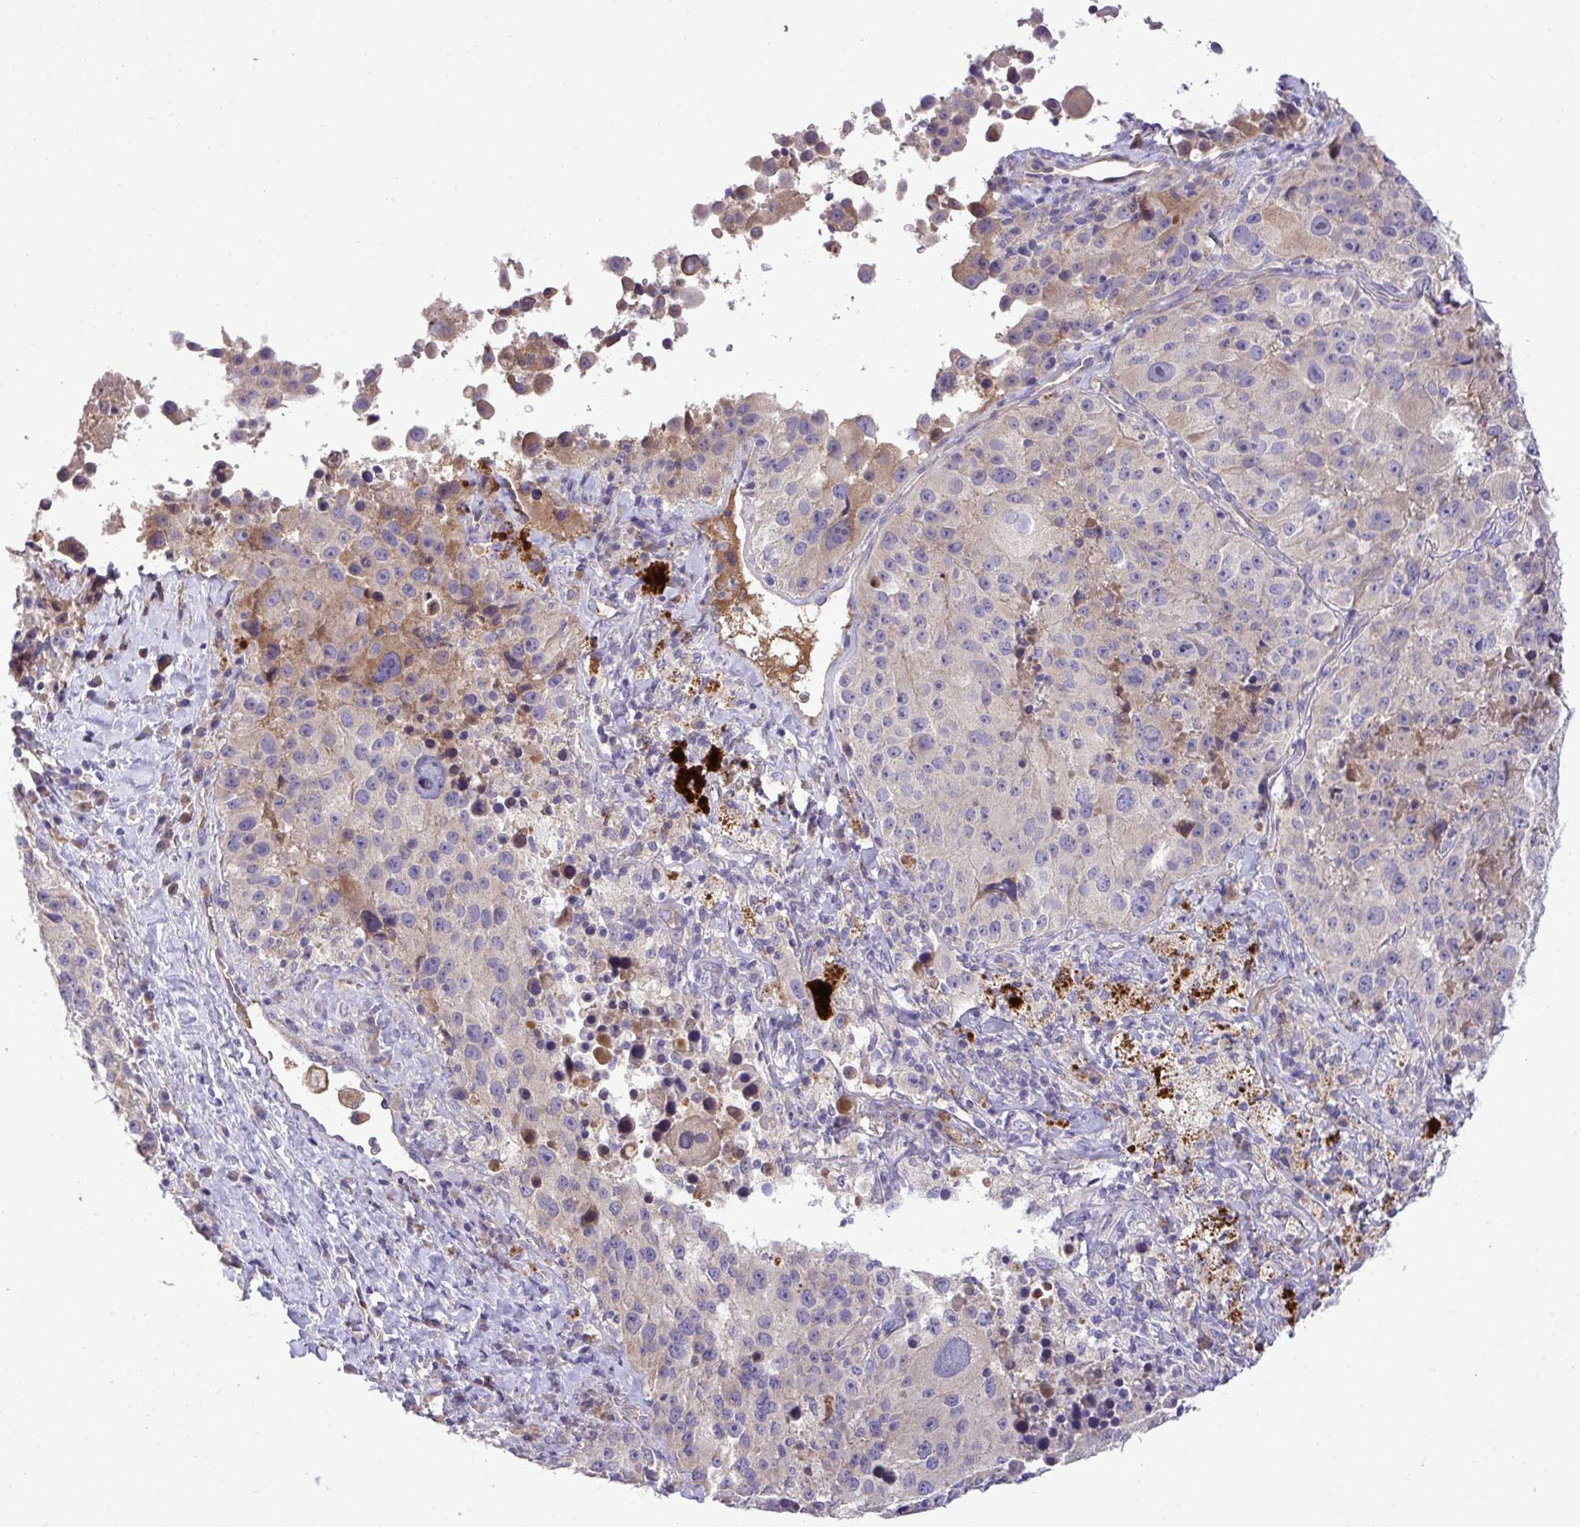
{"staining": {"intensity": "weak", "quantity": "<25%", "location": "cytoplasmic/membranous"}, "tissue": "melanoma", "cell_type": "Tumor cells", "image_type": "cancer", "snomed": [{"axis": "morphology", "description": "Malignant melanoma, Metastatic site"}, {"axis": "topography", "description": "Lymph node"}], "caption": "High magnification brightfield microscopy of melanoma stained with DAB (3,3'-diaminobenzidine) (brown) and counterstained with hematoxylin (blue): tumor cells show no significant expression.", "gene": "ZNF581", "patient": {"sex": "male", "age": 62}}